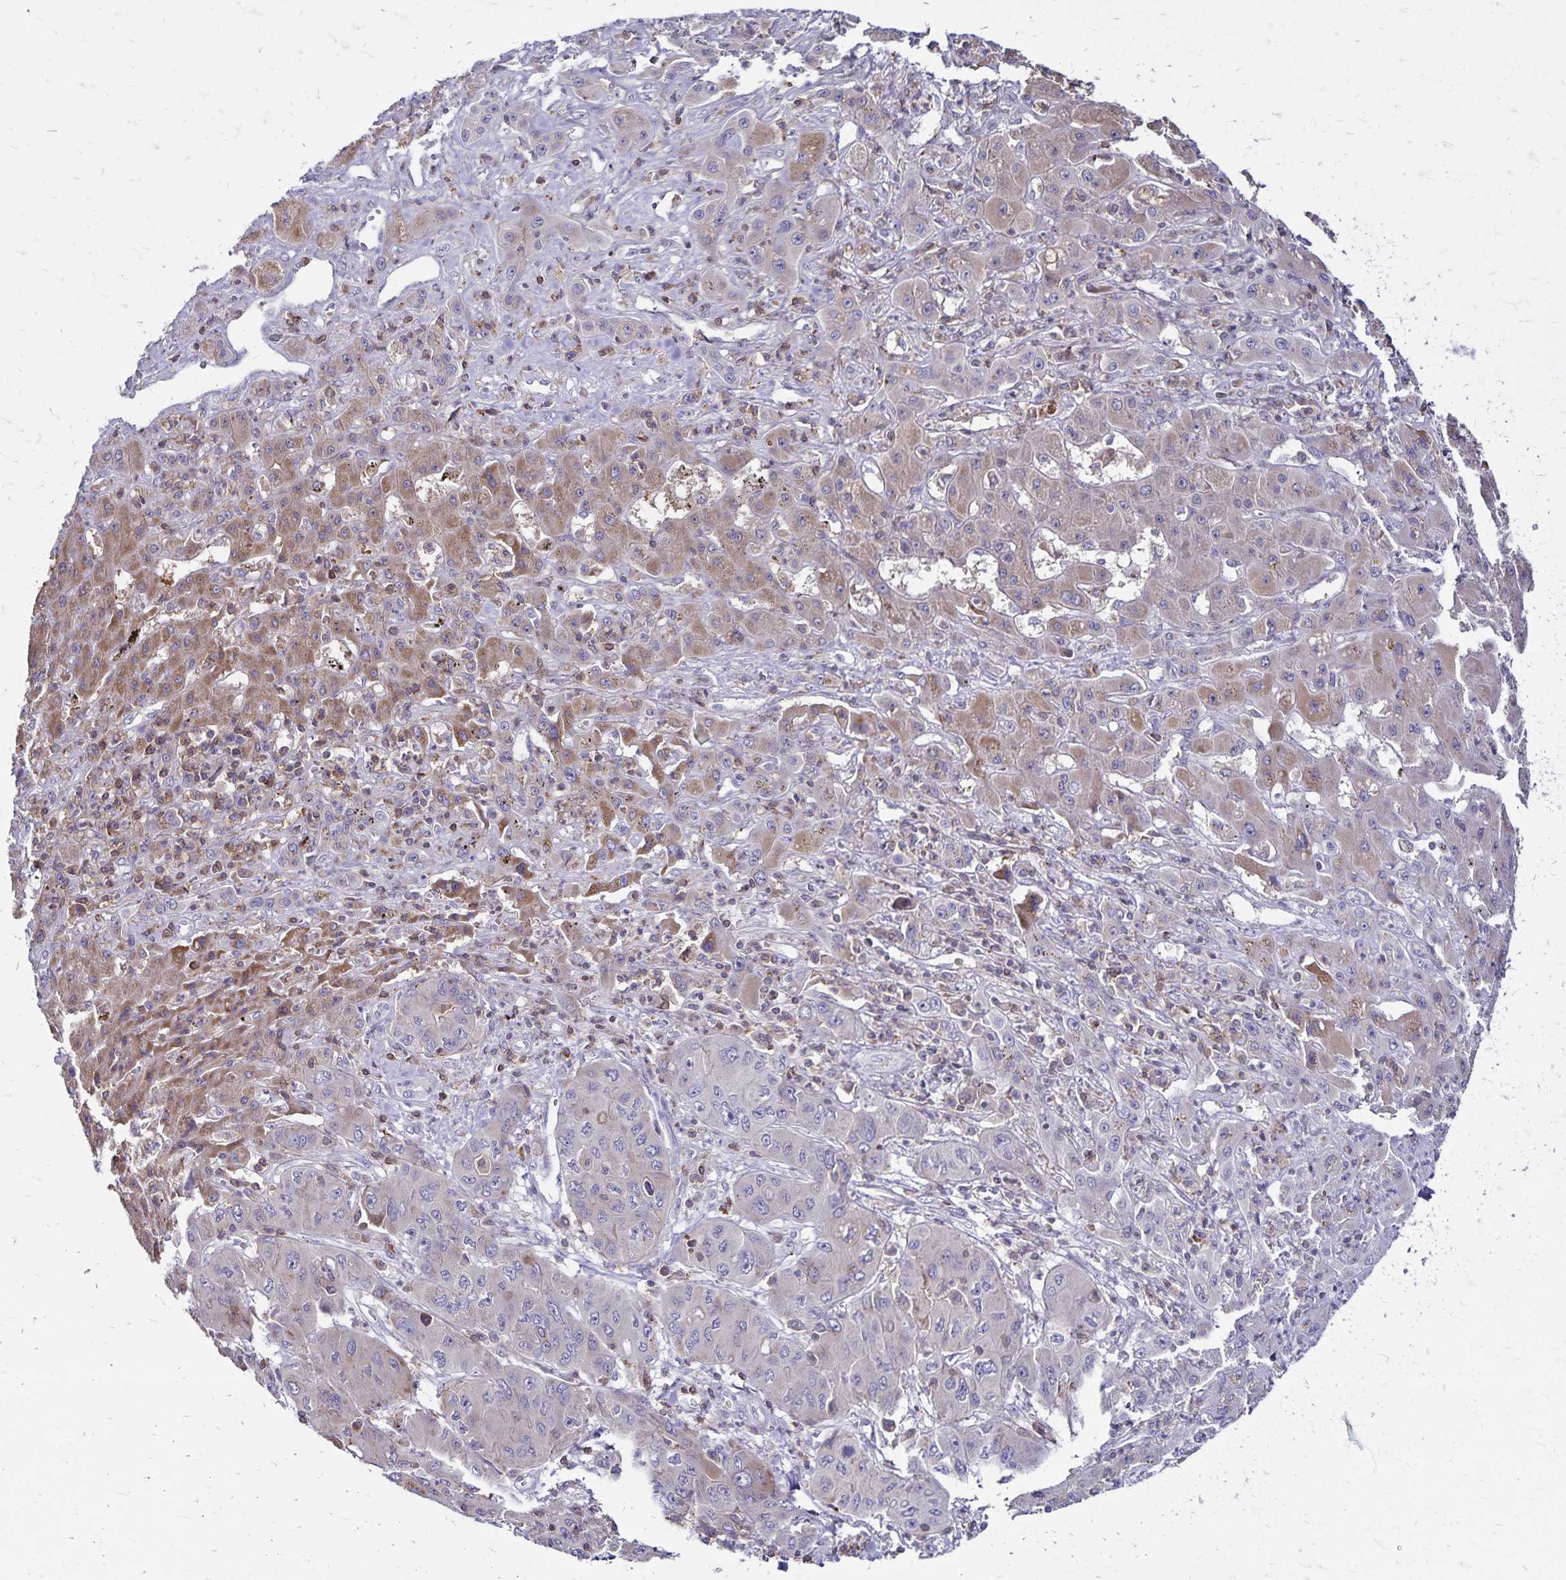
{"staining": {"intensity": "moderate", "quantity": "25%-75%", "location": "cytoplasmic/membranous"}, "tissue": "liver cancer", "cell_type": "Tumor cells", "image_type": "cancer", "snomed": [{"axis": "morphology", "description": "Cholangiocarcinoma"}, {"axis": "topography", "description": "Liver"}], "caption": "Liver cholangiocarcinoma stained for a protein (brown) exhibits moderate cytoplasmic/membranous positive positivity in about 25%-75% of tumor cells.", "gene": "NAGPA", "patient": {"sex": "male", "age": 67}}